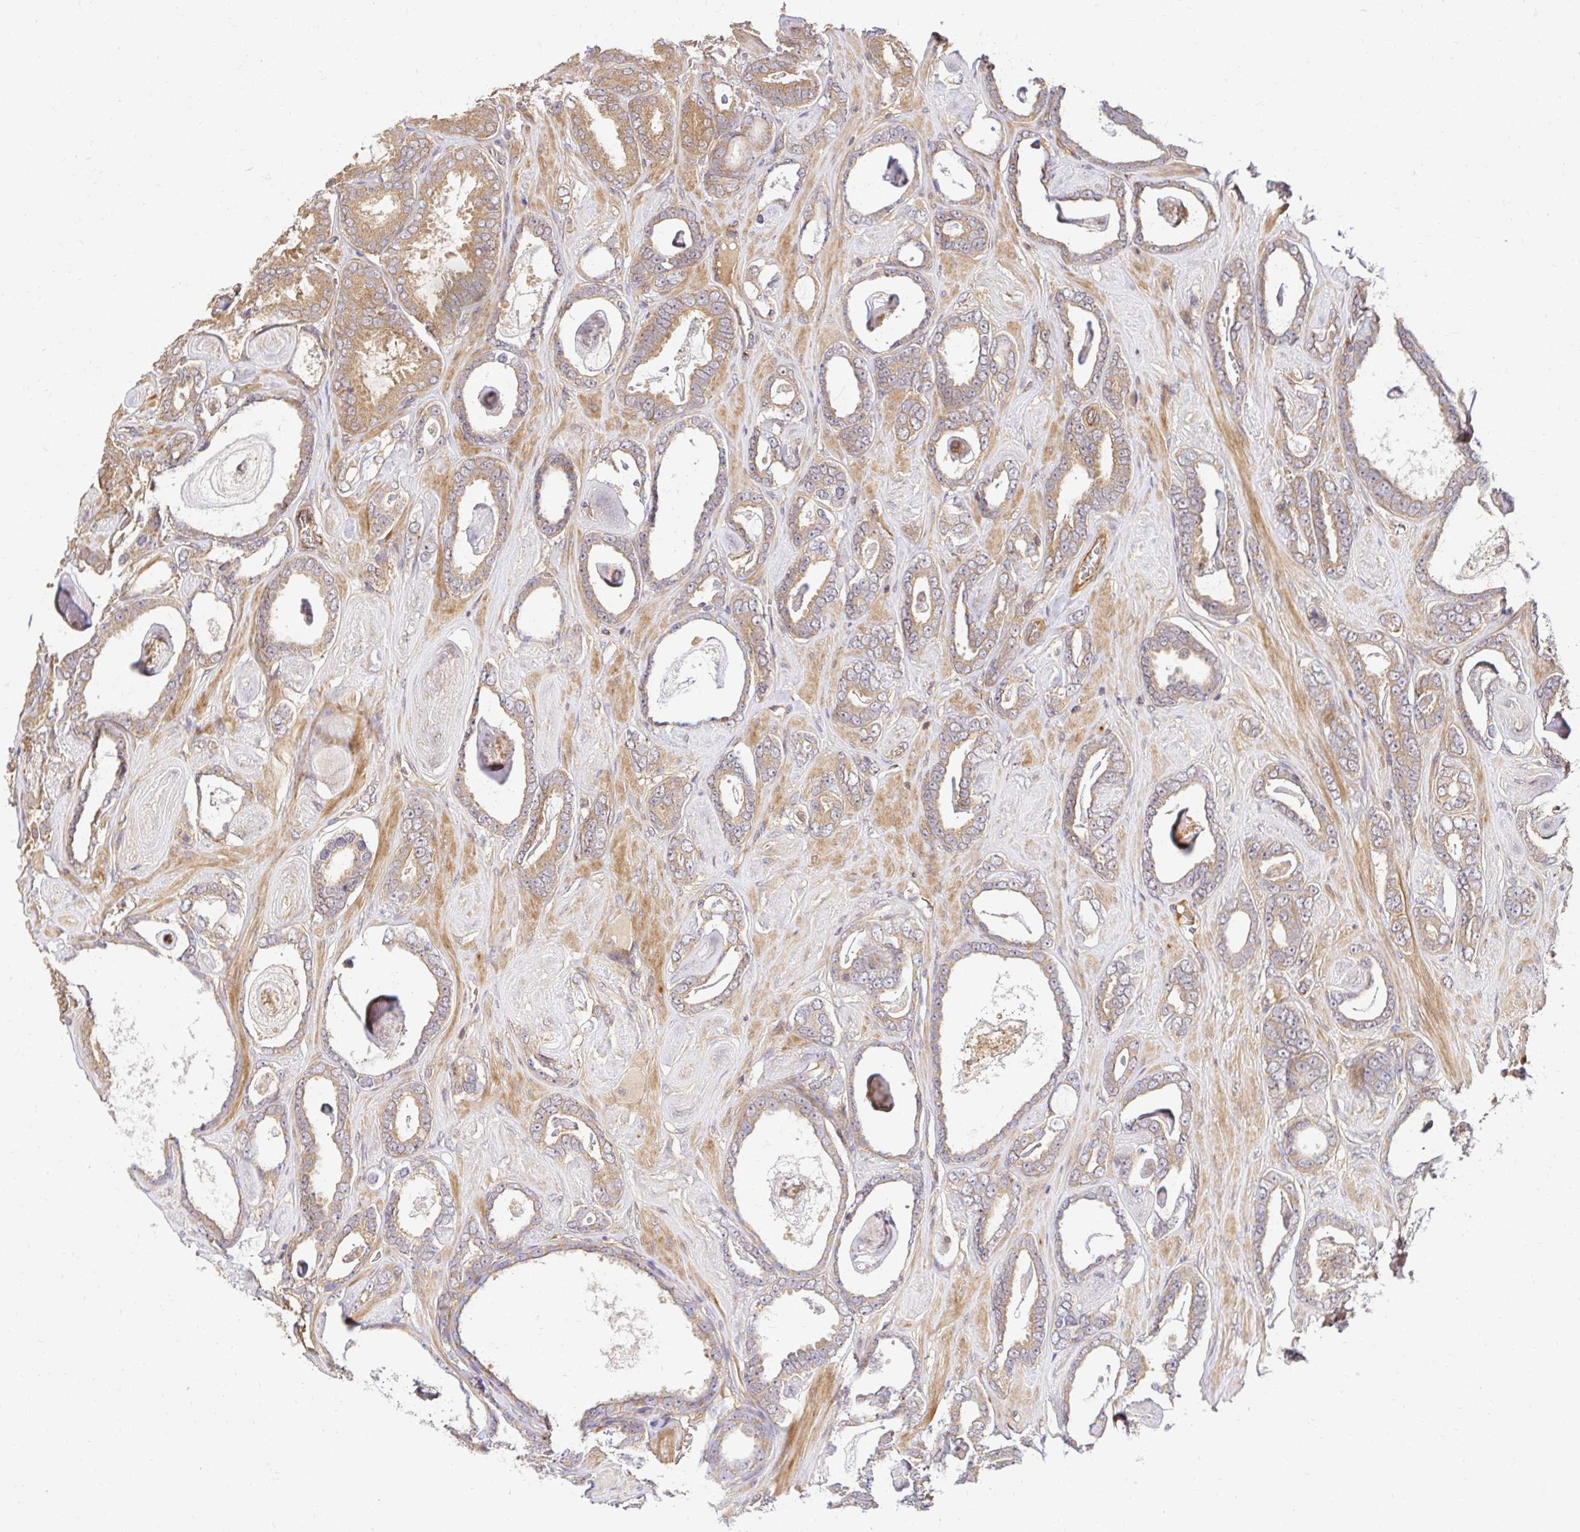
{"staining": {"intensity": "weak", "quantity": "25%-75%", "location": "cytoplasmic/membranous"}, "tissue": "prostate cancer", "cell_type": "Tumor cells", "image_type": "cancer", "snomed": [{"axis": "morphology", "description": "Adenocarcinoma, High grade"}, {"axis": "topography", "description": "Prostate"}], "caption": "Immunohistochemical staining of human prostate adenocarcinoma (high-grade) exhibits low levels of weak cytoplasmic/membranous staining in about 25%-75% of tumor cells. (Stains: DAB in brown, nuclei in blue, Microscopy: brightfield microscopy at high magnification).", "gene": "PSMA4", "patient": {"sex": "male", "age": 63}}